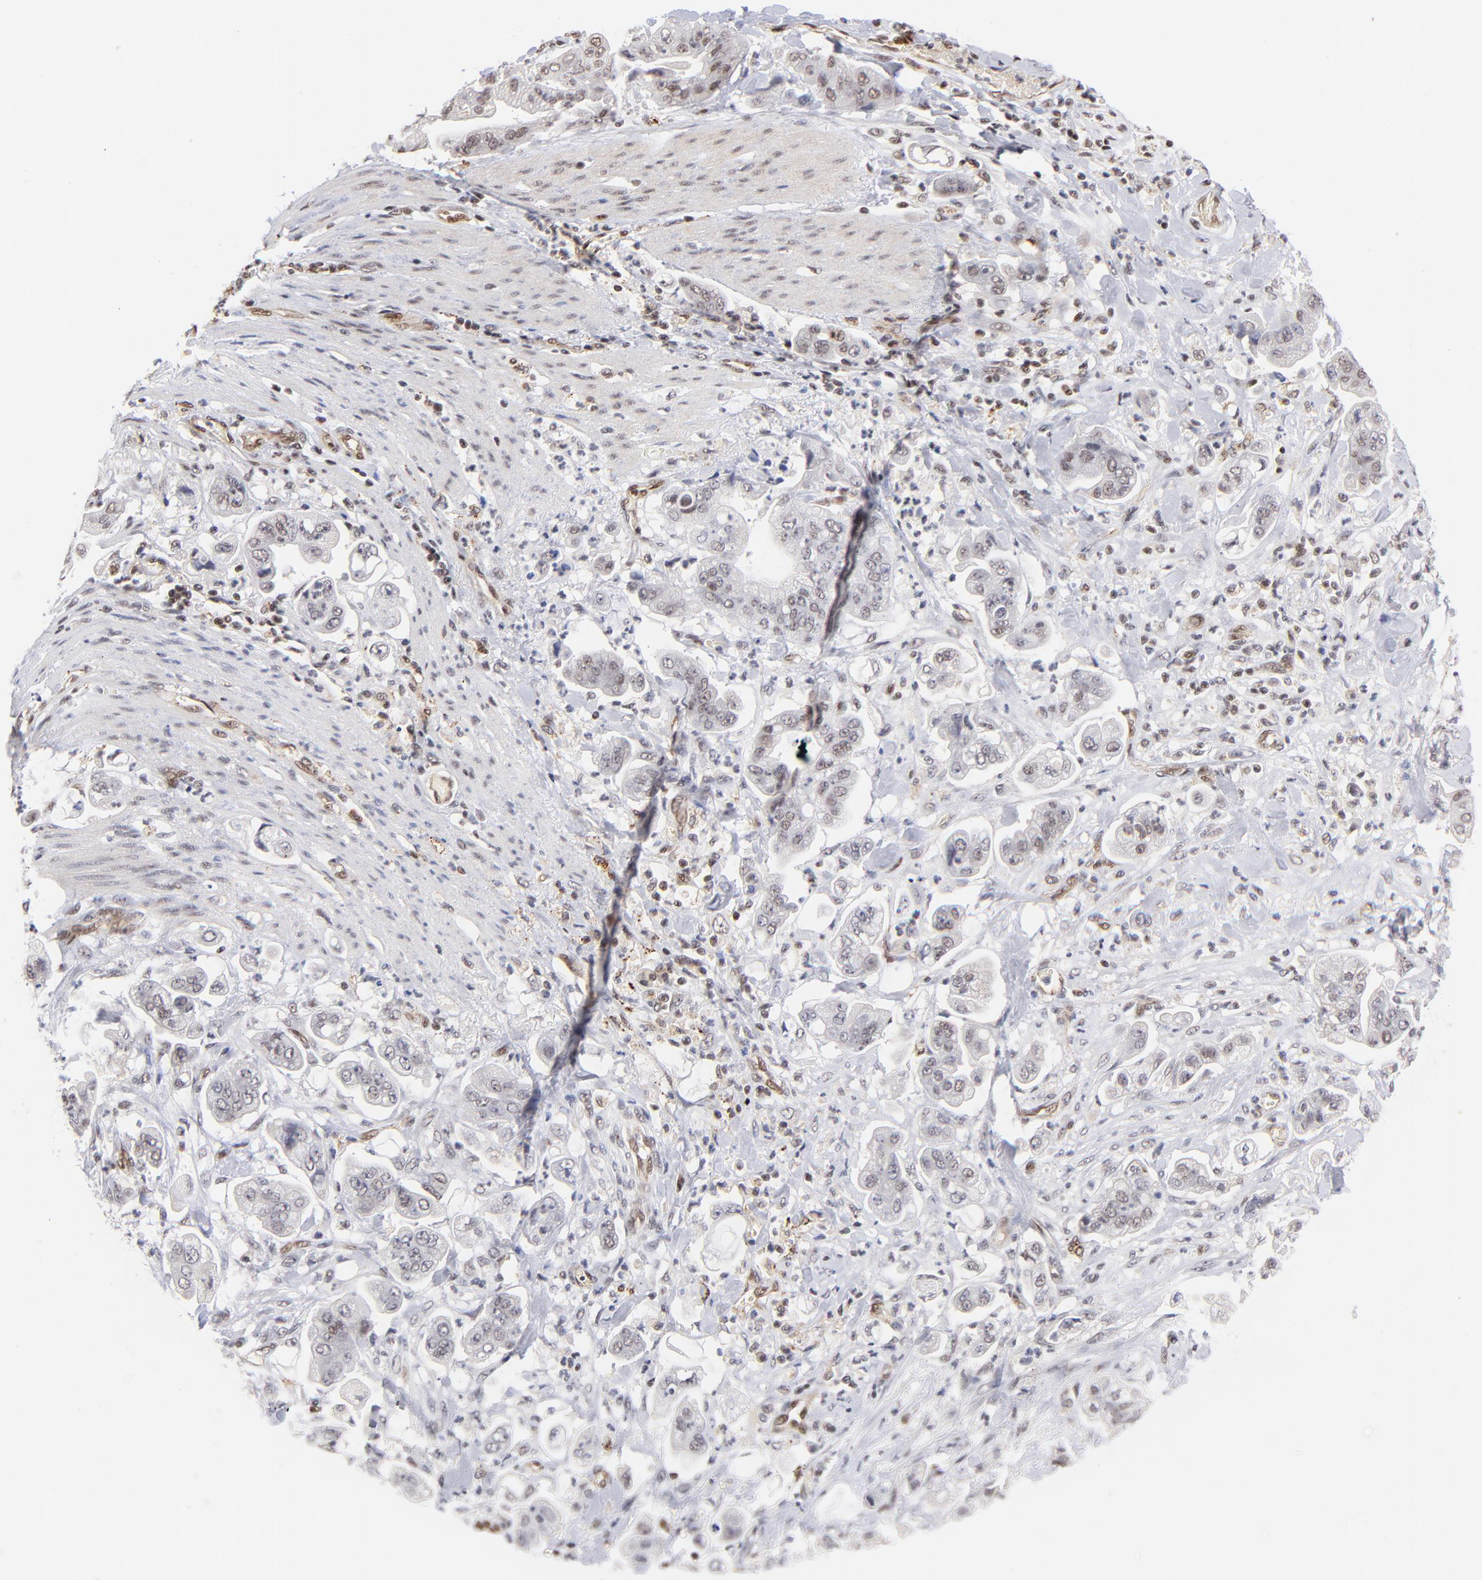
{"staining": {"intensity": "weak", "quantity": "<25%", "location": "nuclear"}, "tissue": "stomach cancer", "cell_type": "Tumor cells", "image_type": "cancer", "snomed": [{"axis": "morphology", "description": "Adenocarcinoma, NOS"}, {"axis": "topography", "description": "Stomach"}], "caption": "A photomicrograph of human adenocarcinoma (stomach) is negative for staining in tumor cells.", "gene": "GABPA", "patient": {"sex": "male", "age": 62}}